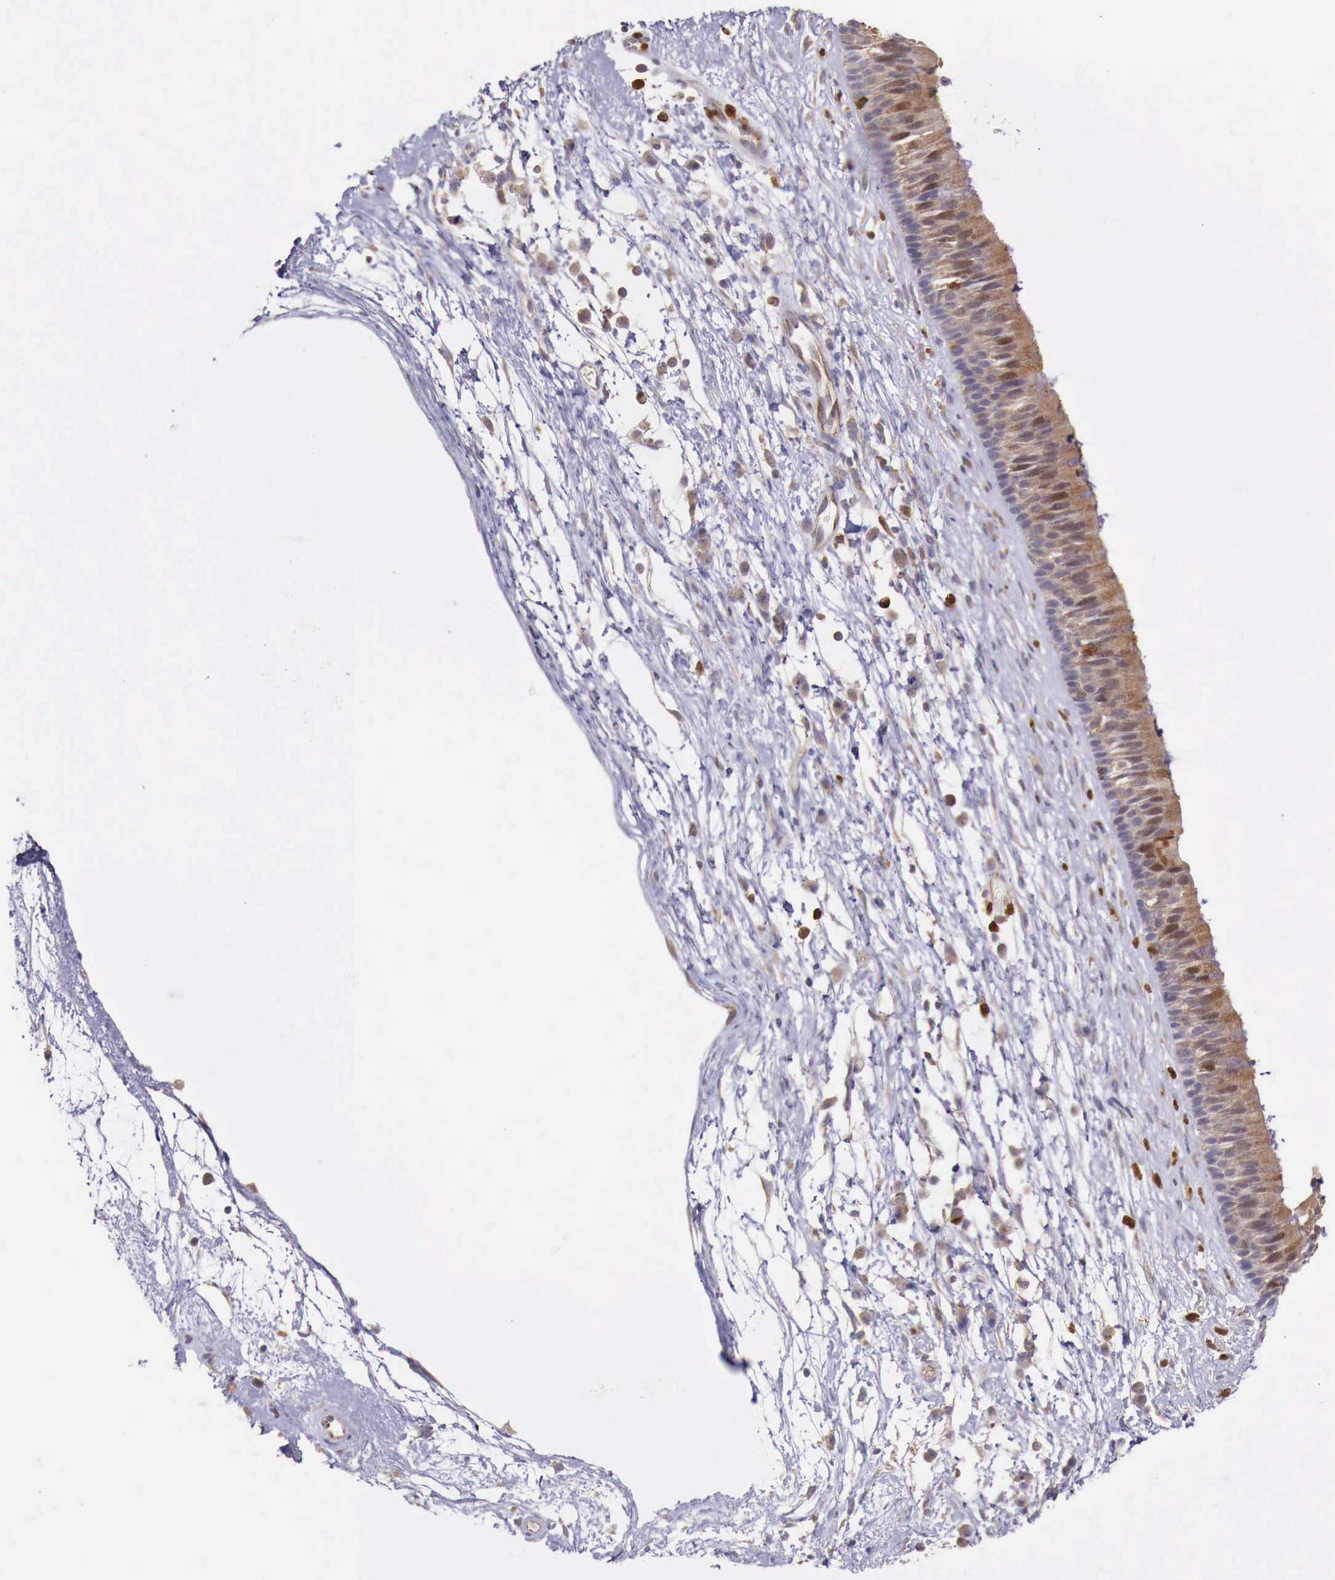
{"staining": {"intensity": "moderate", "quantity": ">75%", "location": "cytoplasmic/membranous"}, "tissue": "nasopharynx", "cell_type": "Respiratory epithelial cells", "image_type": "normal", "snomed": [{"axis": "morphology", "description": "Normal tissue, NOS"}, {"axis": "topography", "description": "Nasopharynx"}], "caption": "High-magnification brightfield microscopy of unremarkable nasopharynx stained with DAB (3,3'-diaminobenzidine) (brown) and counterstained with hematoxylin (blue). respiratory epithelial cells exhibit moderate cytoplasmic/membranous expression is present in approximately>75% of cells. Using DAB (brown) and hematoxylin (blue) stains, captured at high magnification using brightfield microscopy.", "gene": "GAB2", "patient": {"sex": "male", "age": 13}}